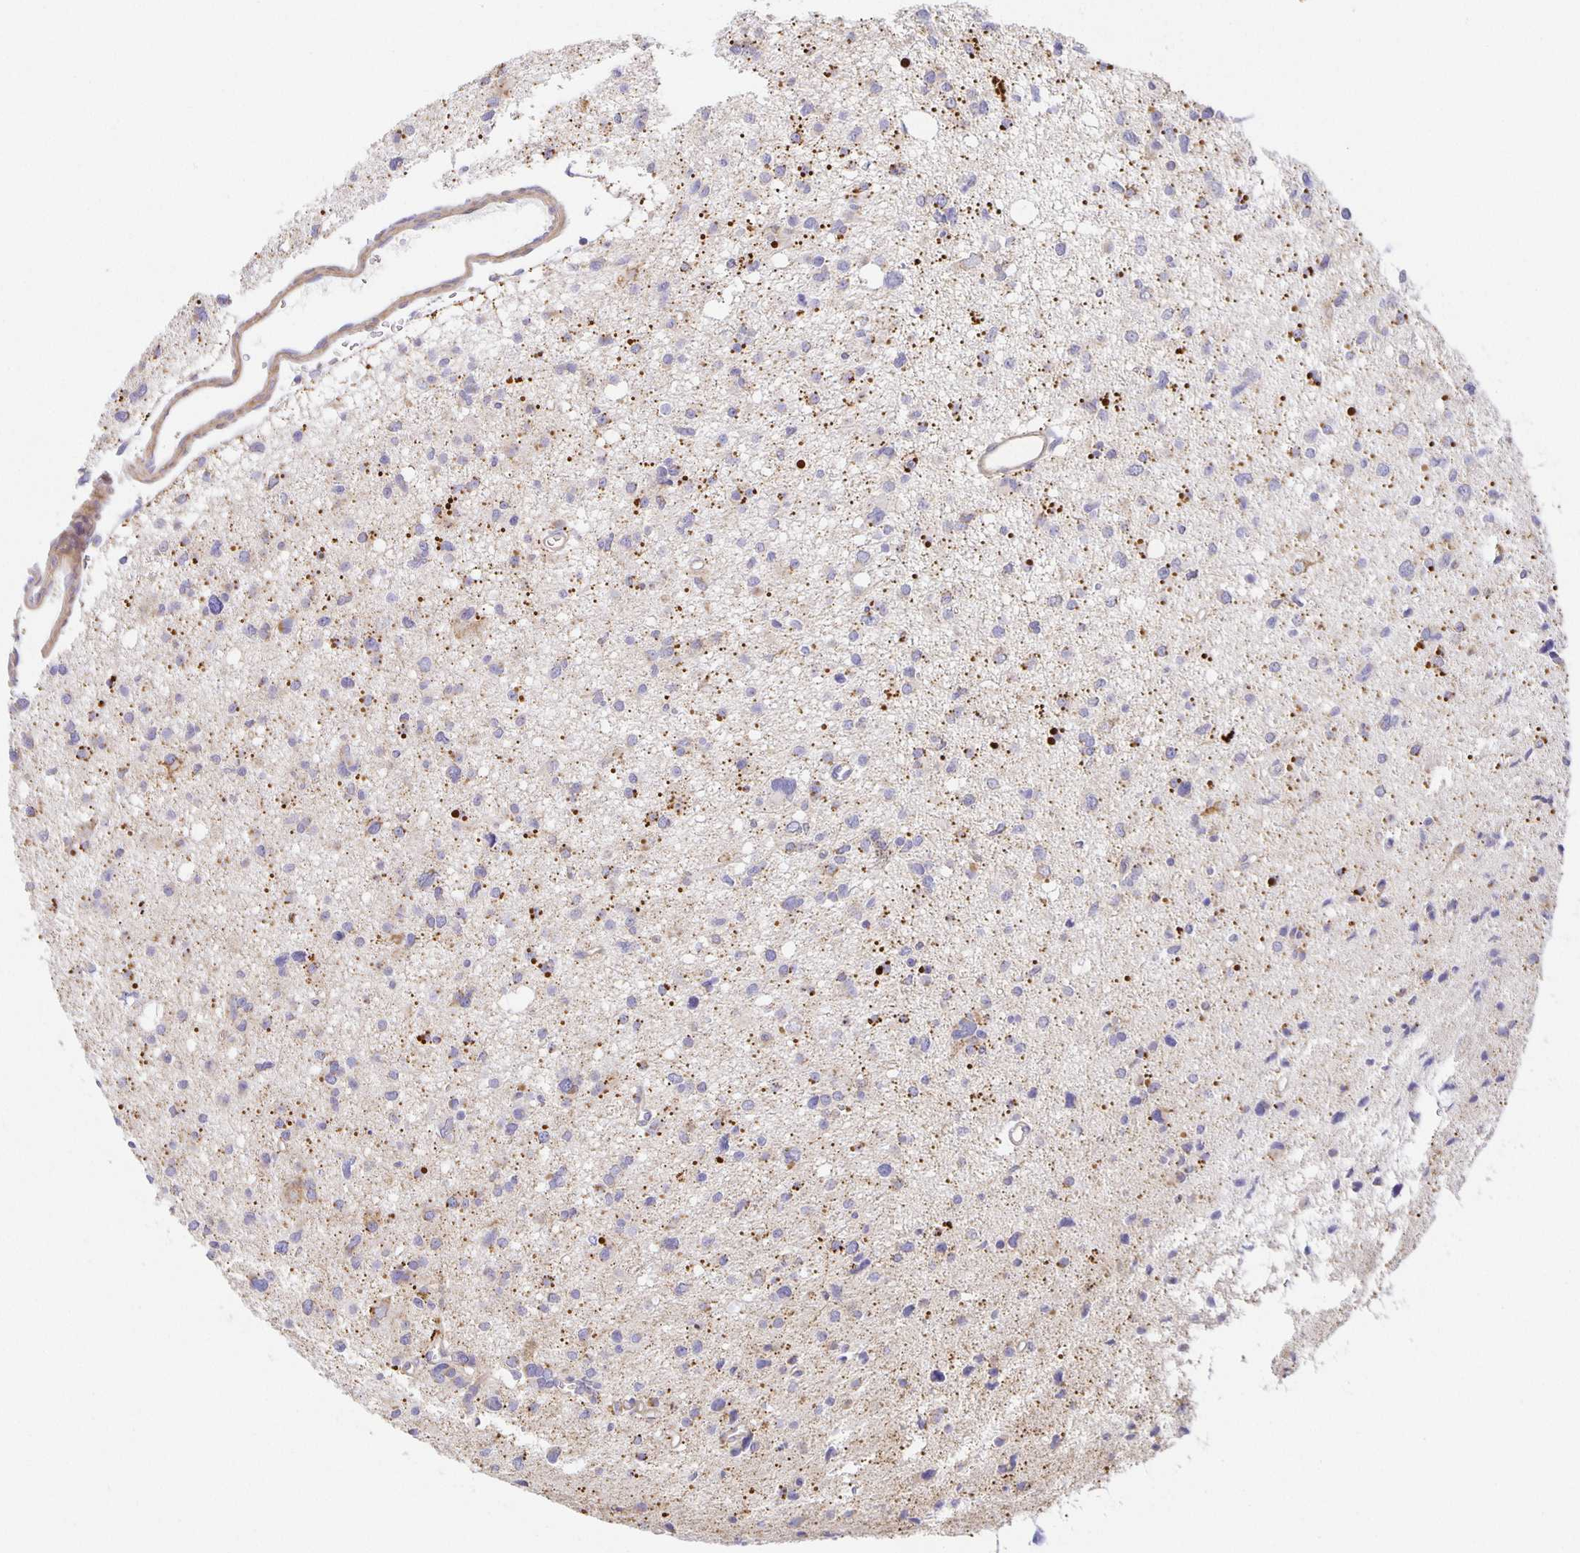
{"staining": {"intensity": "moderate", "quantity": "<25%", "location": "cytoplasmic/membranous"}, "tissue": "glioma", "cell_type": "Tumor cells", "image_type": "cancer", "snomed": [{"axis": "morphology", "description": "Glioma, malignant, High grade"}, {"axis": "topography", "description": "Brain"}], "caption": "Immunohistochemistry (DAB (3,3'-diaminobenzidine)) staining of malignant glioma (high-grade) shows moderate cytoplasmic/membranous protein staining in approximately <25% of tumor cells. (DAB IHC with brightfield microscopy, high magnification).", "gene": "FLRT3", "patient": {"sex": "male", "age": 23}}